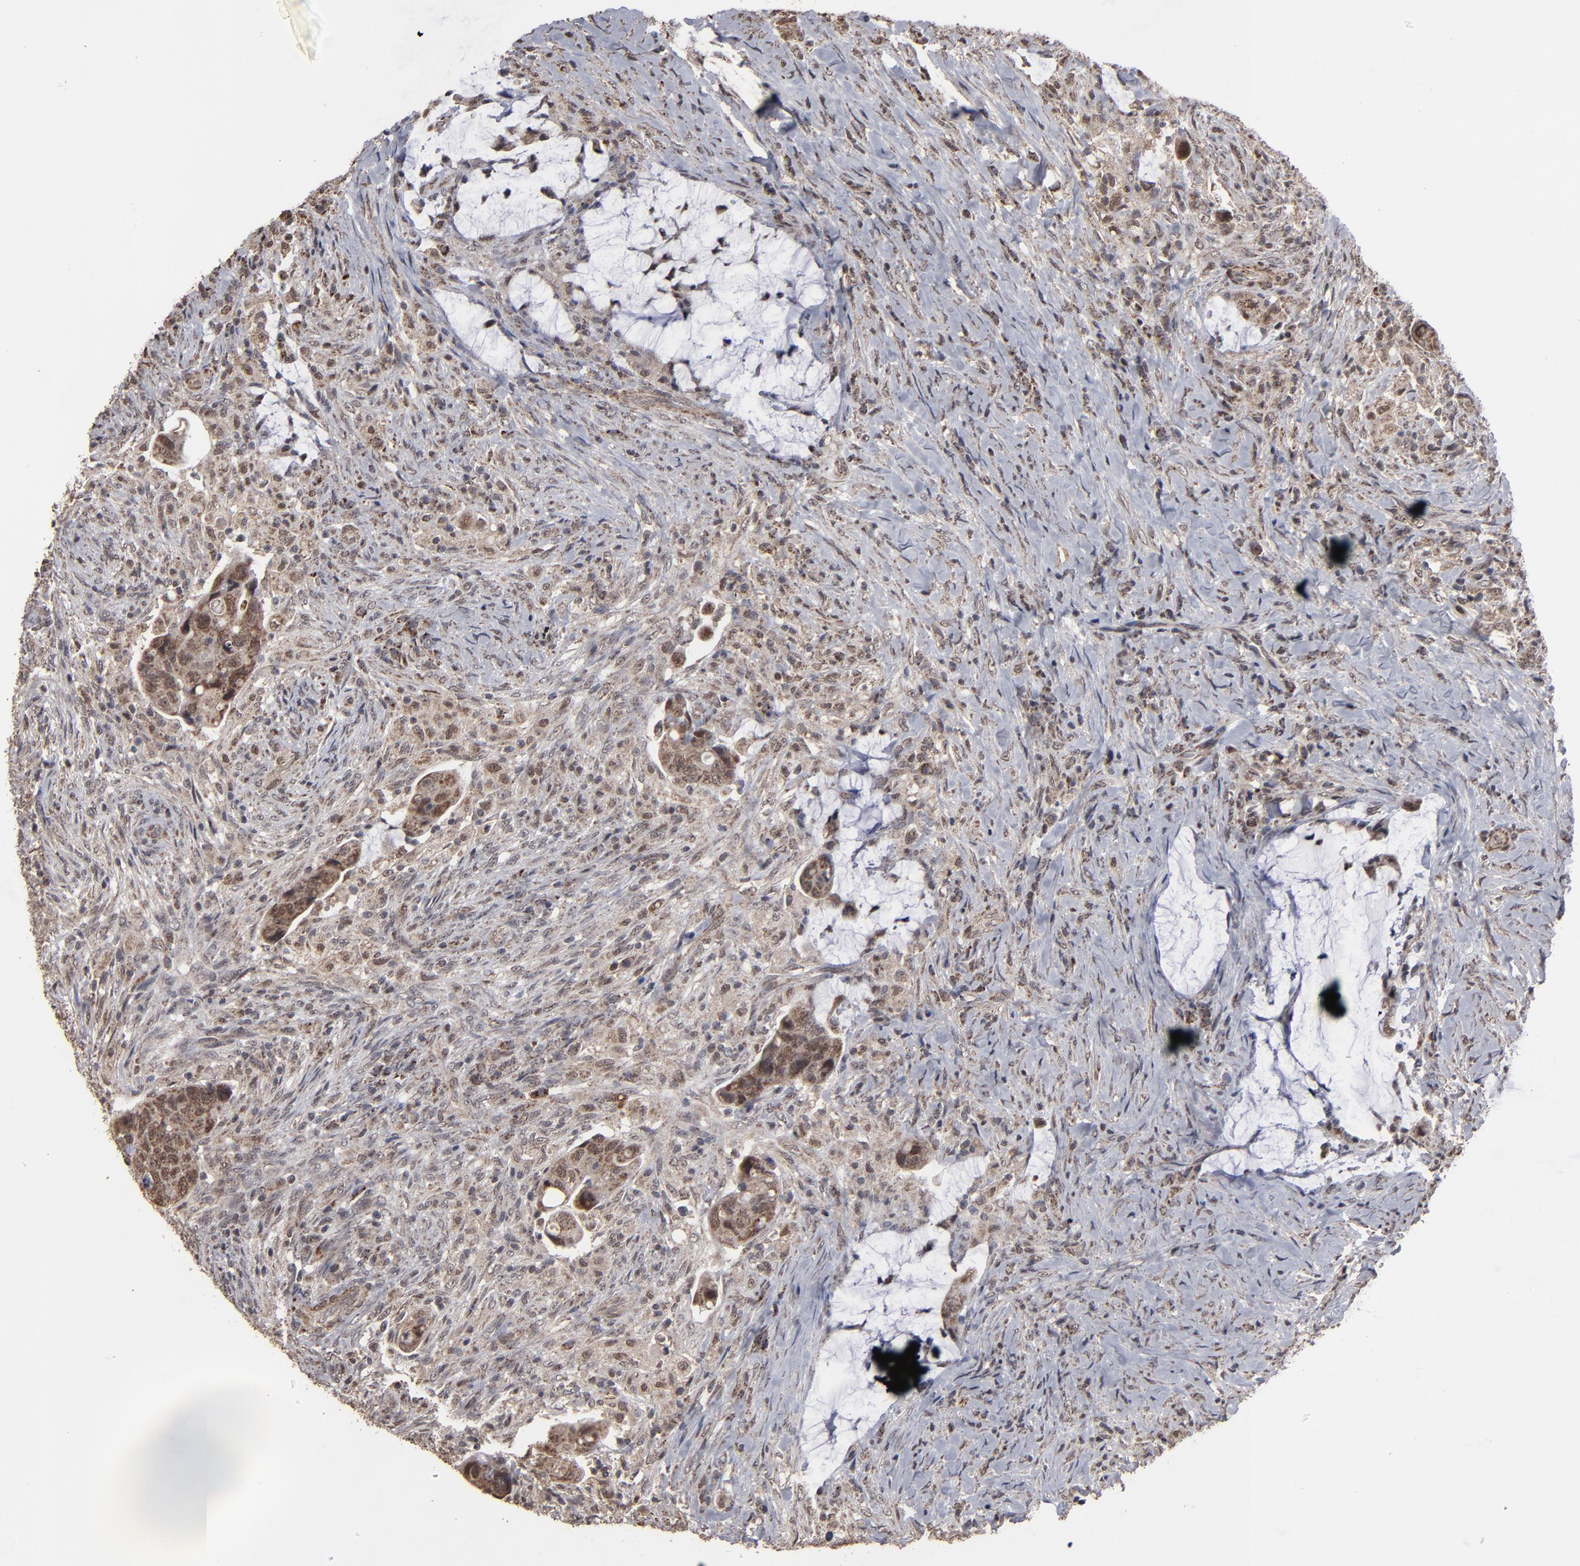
{"staining": {"intensity": "moderate", "quantity": ">75%", "location": "nuclear"}, "tissue": "colorectal cancer", "cell_type": "Tumor cells", "image_type": "cancer", "snomed": [{"axis": "morphology", "description": "Adenocarcinoma, NOS"}, {"axis": "topography", "description": "Rectum"}], "caption": "Immunohistochemical staining of human colorectal cancer (adenocarcinoma) reveals medium levels of moderate nuclear protein staining in about >75% of tumor cells. (DAB IHC, brown staining for protein, blue staining for nuclei).", "gene": "BNIP3", "patient": {"sex": "female", "age": 71}}